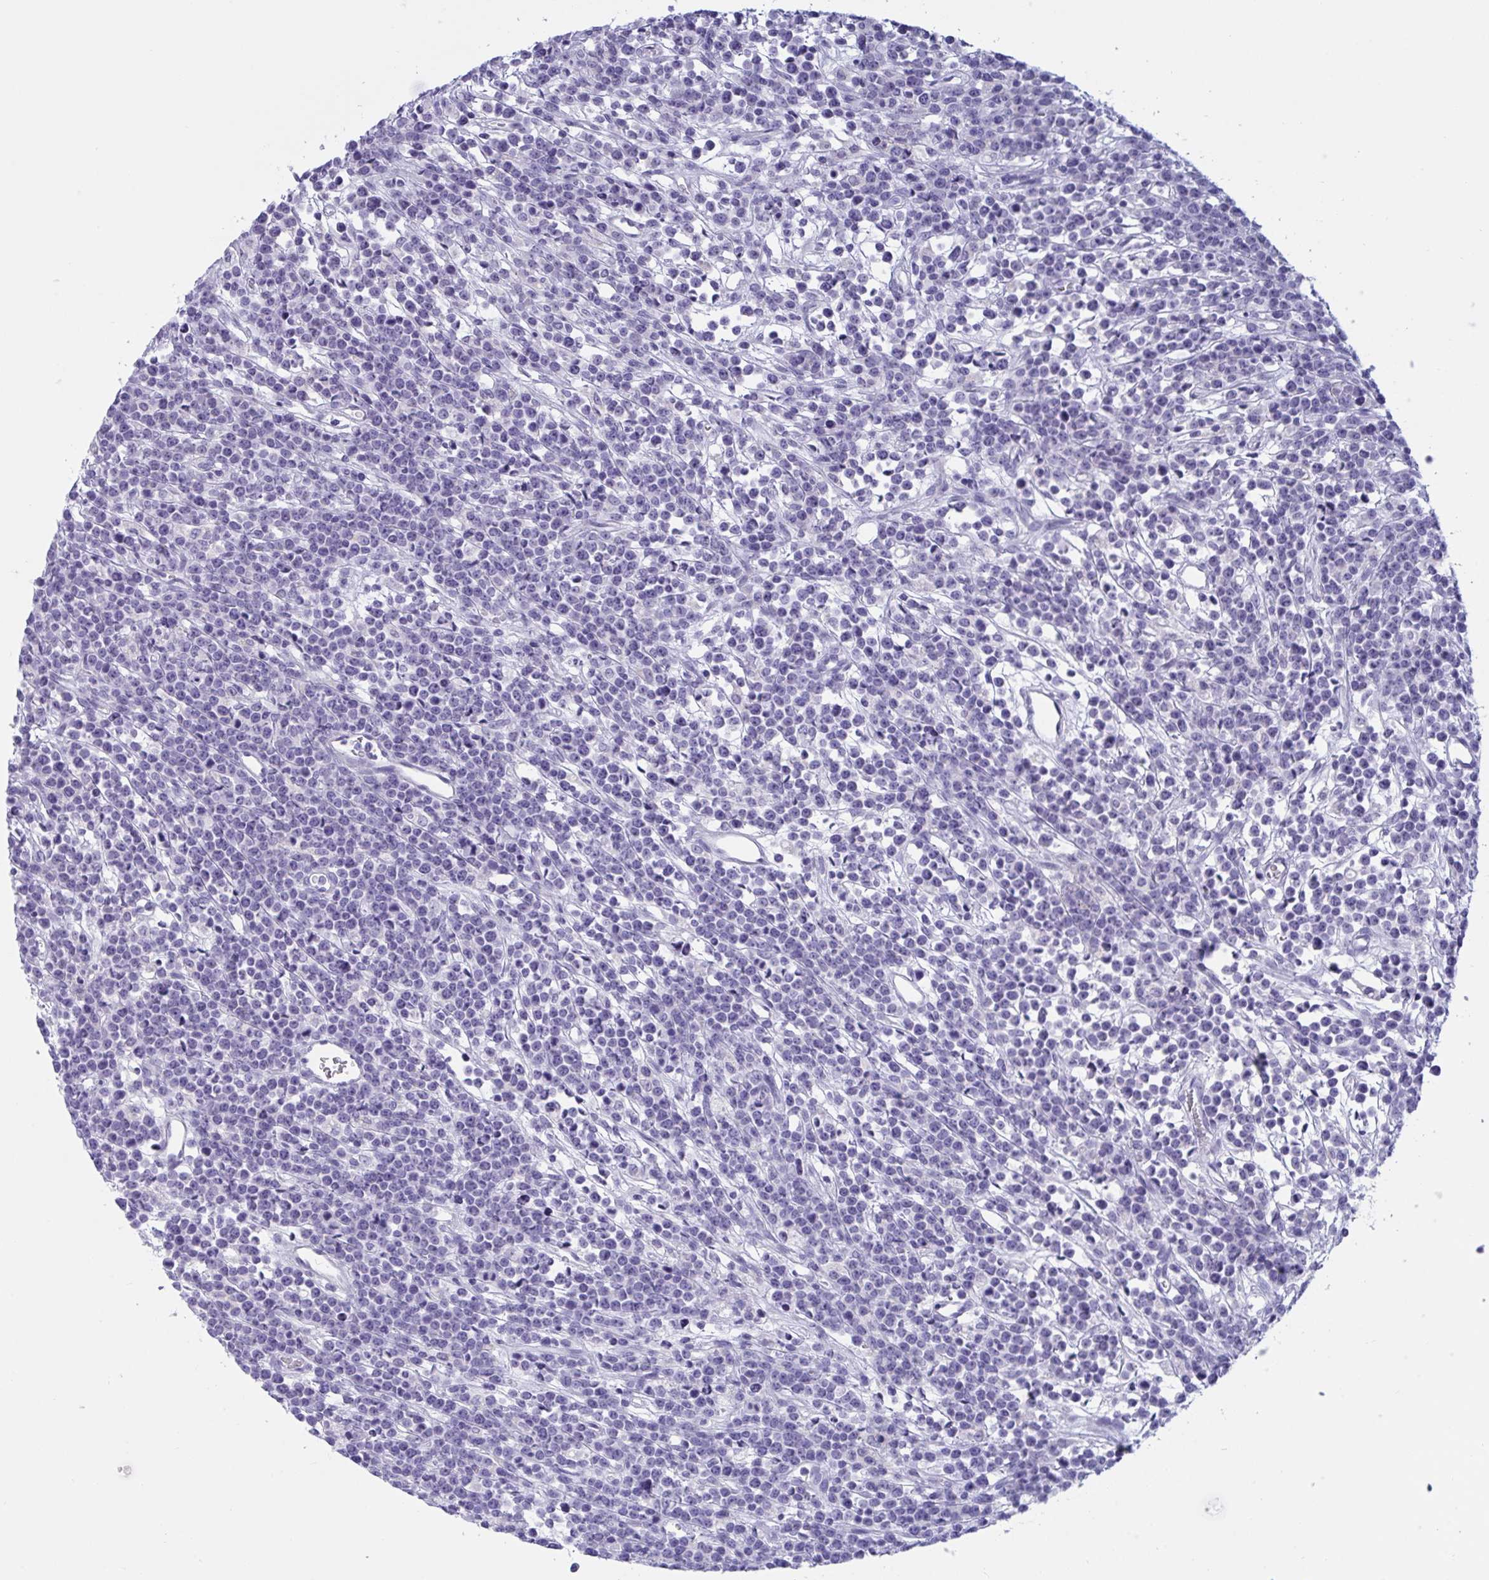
{"staining": {"intensity": "negative", "quantity": "none", "location": "none"}, "tissue": "lymphoma", "cell_type": "Tumor cells", "image_type": "cancer", "snomed": [{"axis": "morphology", "description": "Malignant lymphoma, non-Hodgkin's type, High grade"}, {"axis": "topography", "description": "Ovary"}], "caption": "DAB immunohistochemical staining of lymphoma shows no significant expression in tumor cells. (DAB (3,3'-diaminobenzidine) immunohistochemistry with hematoxylin counter stain).", "gene": "OXLD1", "patient": {"sex": "female", "age": 56}}